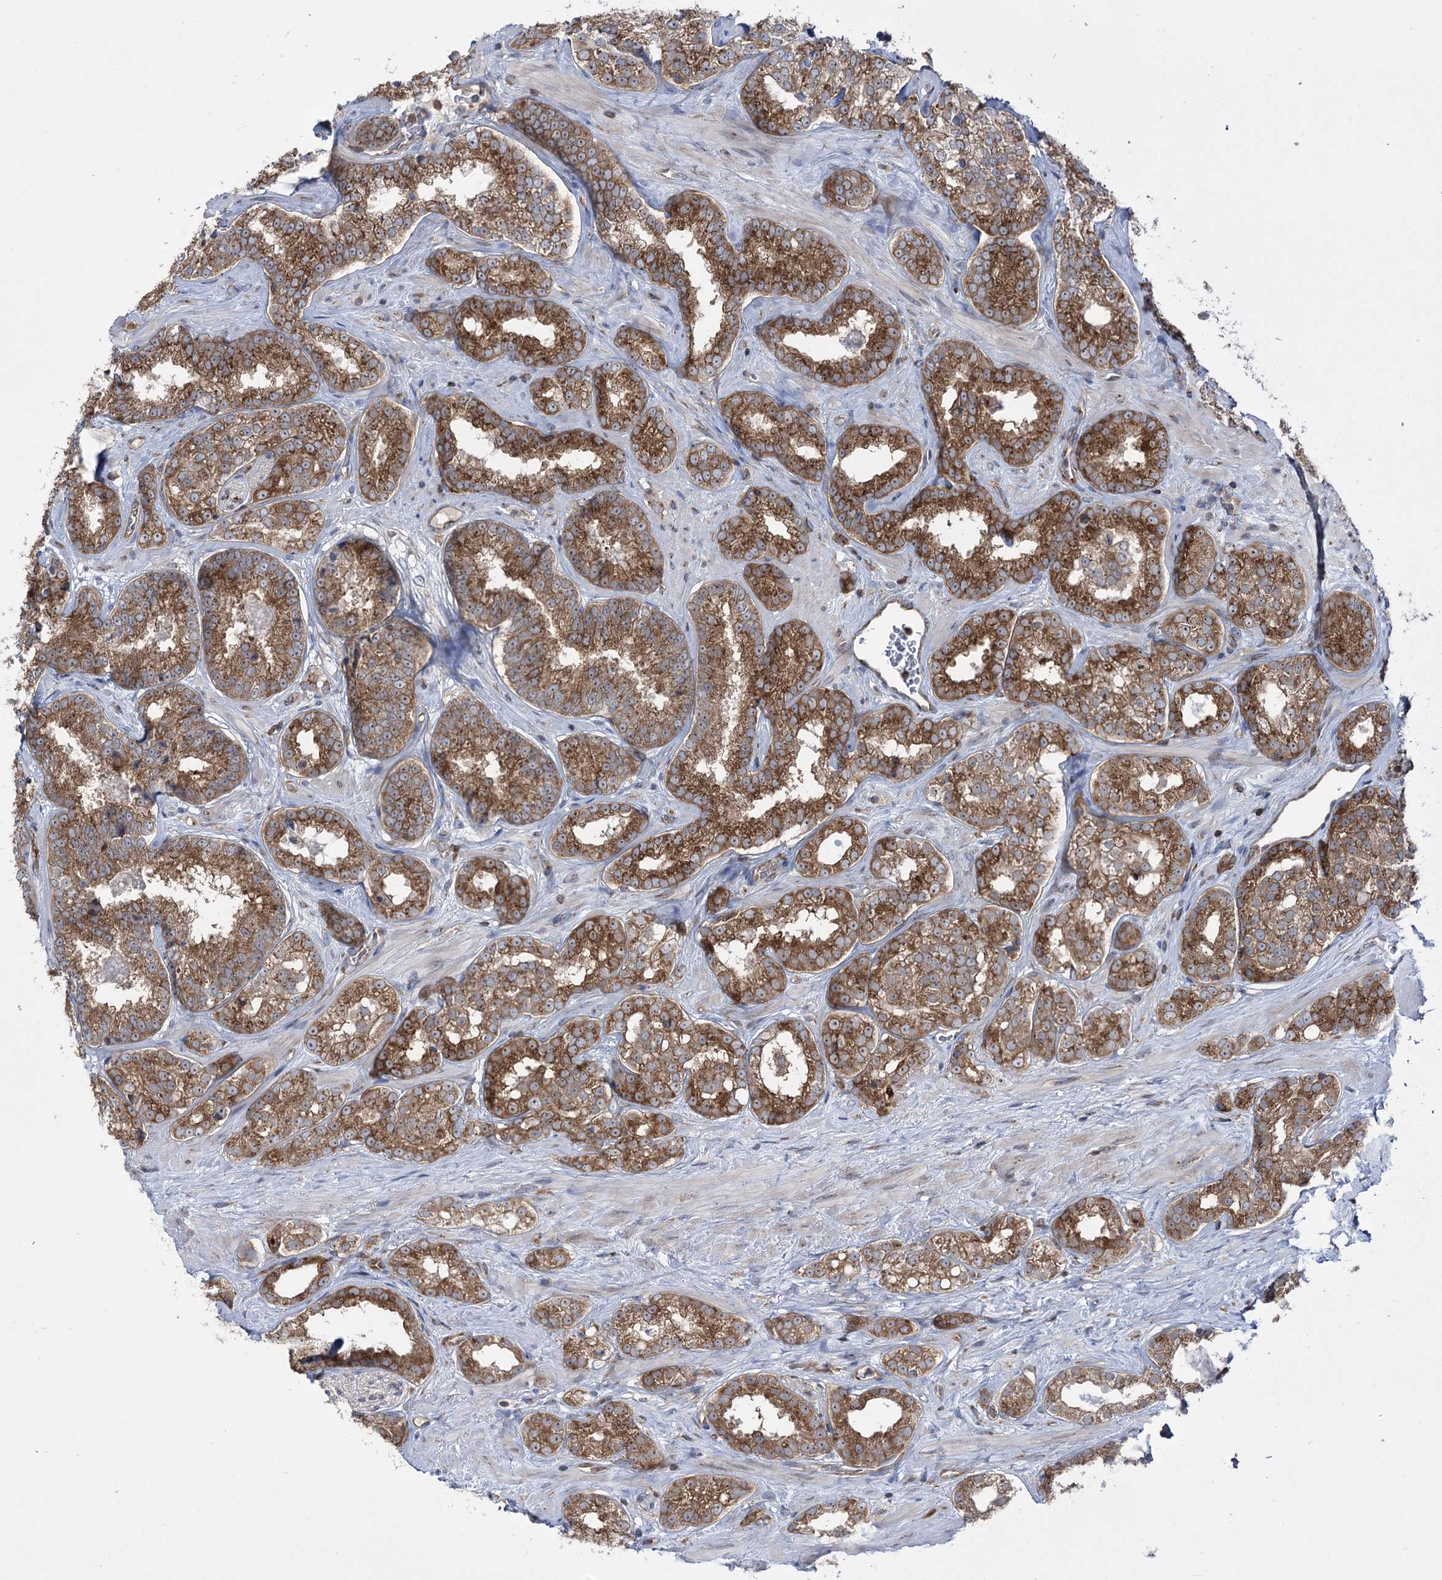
{"staining": {"intensity": "moderate", "quantity": ">75%", "location": "cytoplasmic/membranous"}, "tissue": "prostate cancer", "cell_type": "Tumor cells", "image_type": "cancer", "snomed": [{"axis": "morphology", "description": "Normal tissue, NOS"}, {"axis": "morphology", "description": "Adenocarcinoma, High grade"}, {"axis": "topography", "description": "Prostate"}], "caption": "Human prostate cancer (high-grade adenocarcinoma) stained with a brown dye reveals moderate cytoplasmic/membranous positive expression in about >75% of tumor cells.", "gene": "ZNF622", "patient": {"sex": "male", "age": 83}}